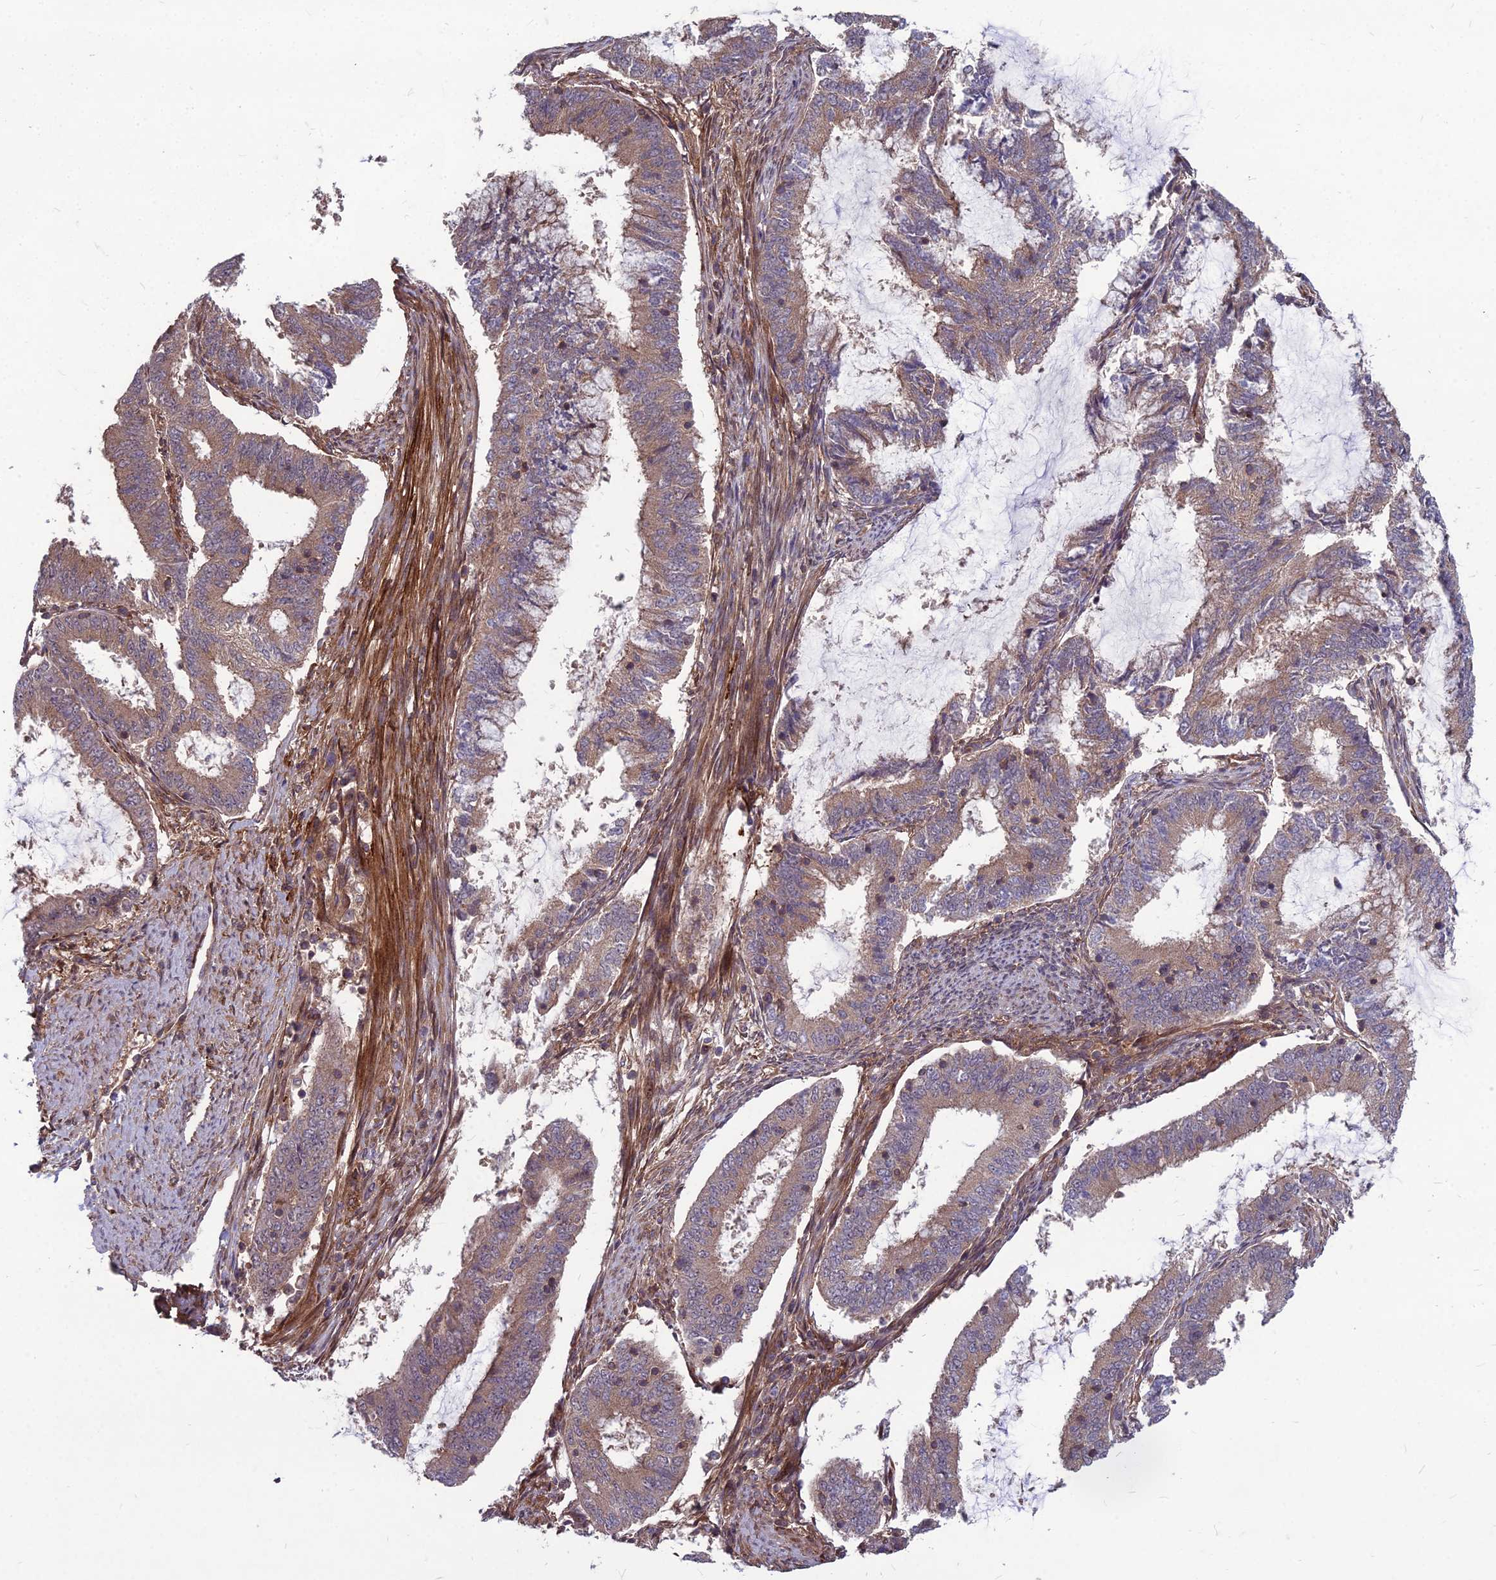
{"staining": {"intensity": "weak", "quantity": "25%-75%", "location": "cytoplasmic/membranous"}, "tissue": "endometrial cancer", "cell_type": "Tumor cells", "image_type": "cancer", "snomed": [{"axis": "morphology", "description": "Adenocarcinoma, NOS"}, {"axis": "topography", "description": "Endometrium"}], "caption": "High-magnification brightfield microscopy of endometrial cancer (adenocarcinoma) stained with DAB (3,3'-diaminobenzidine) (brown) and counterstained with hematoxylin (blue). tumor cells exhibit weak cytoplasmic/membranous positivity is present in about25%-75% of cells.", "gene": "MFSD8", "patient": {"sex": "female", "age": 51}}